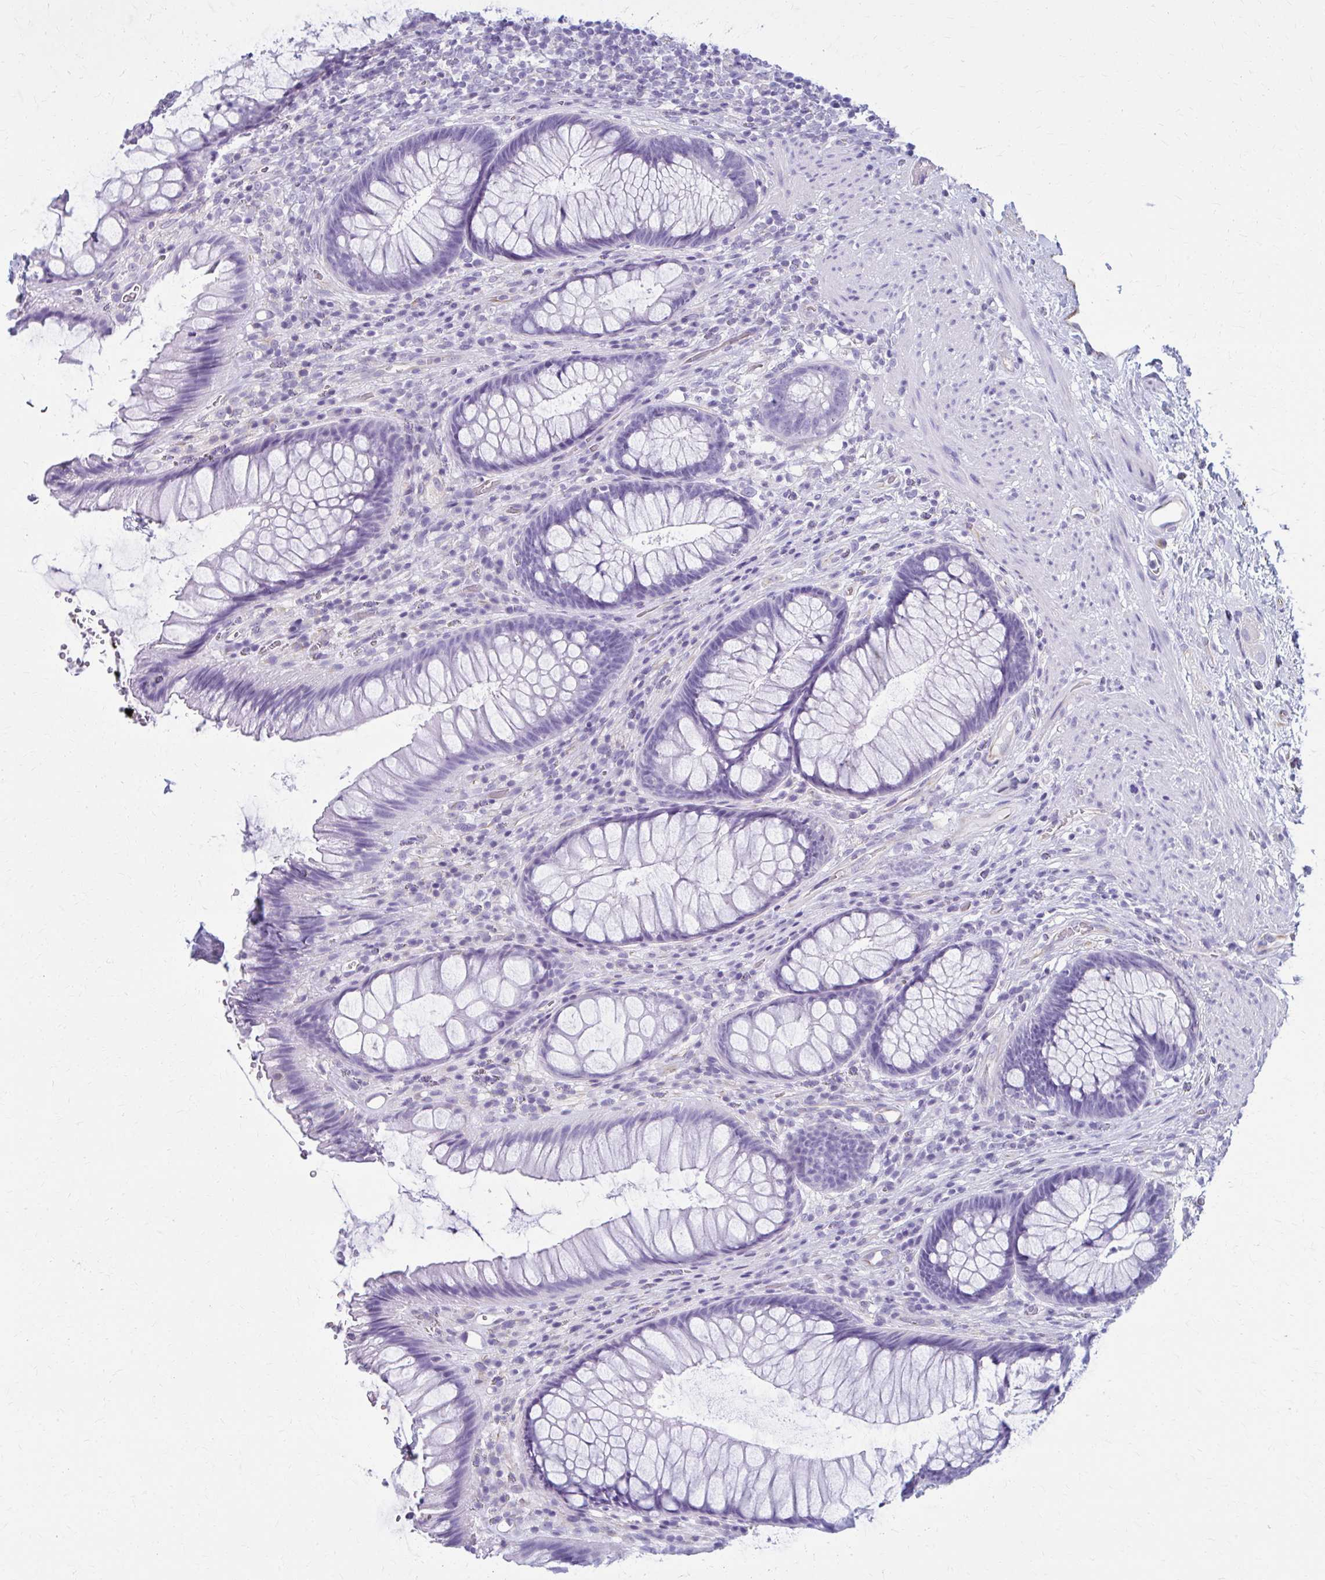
{"staining": {"intensity": "negative", "quantity": "none", "location": "none"}, "tissue": "rectum", "cell_type": "Glandular cells", "image_type": "normal", "snomed": [{"axis": "morphology", "description": "Normal tissue, NOS"}, {"axis": "topography", "description": "Rectum"}], "caption": "Immunohistochemistry of unremarkable rectum shows no expression in glandular cells.", "gene": "GFAP", "patient": {"sex": "male", "age": 53}}